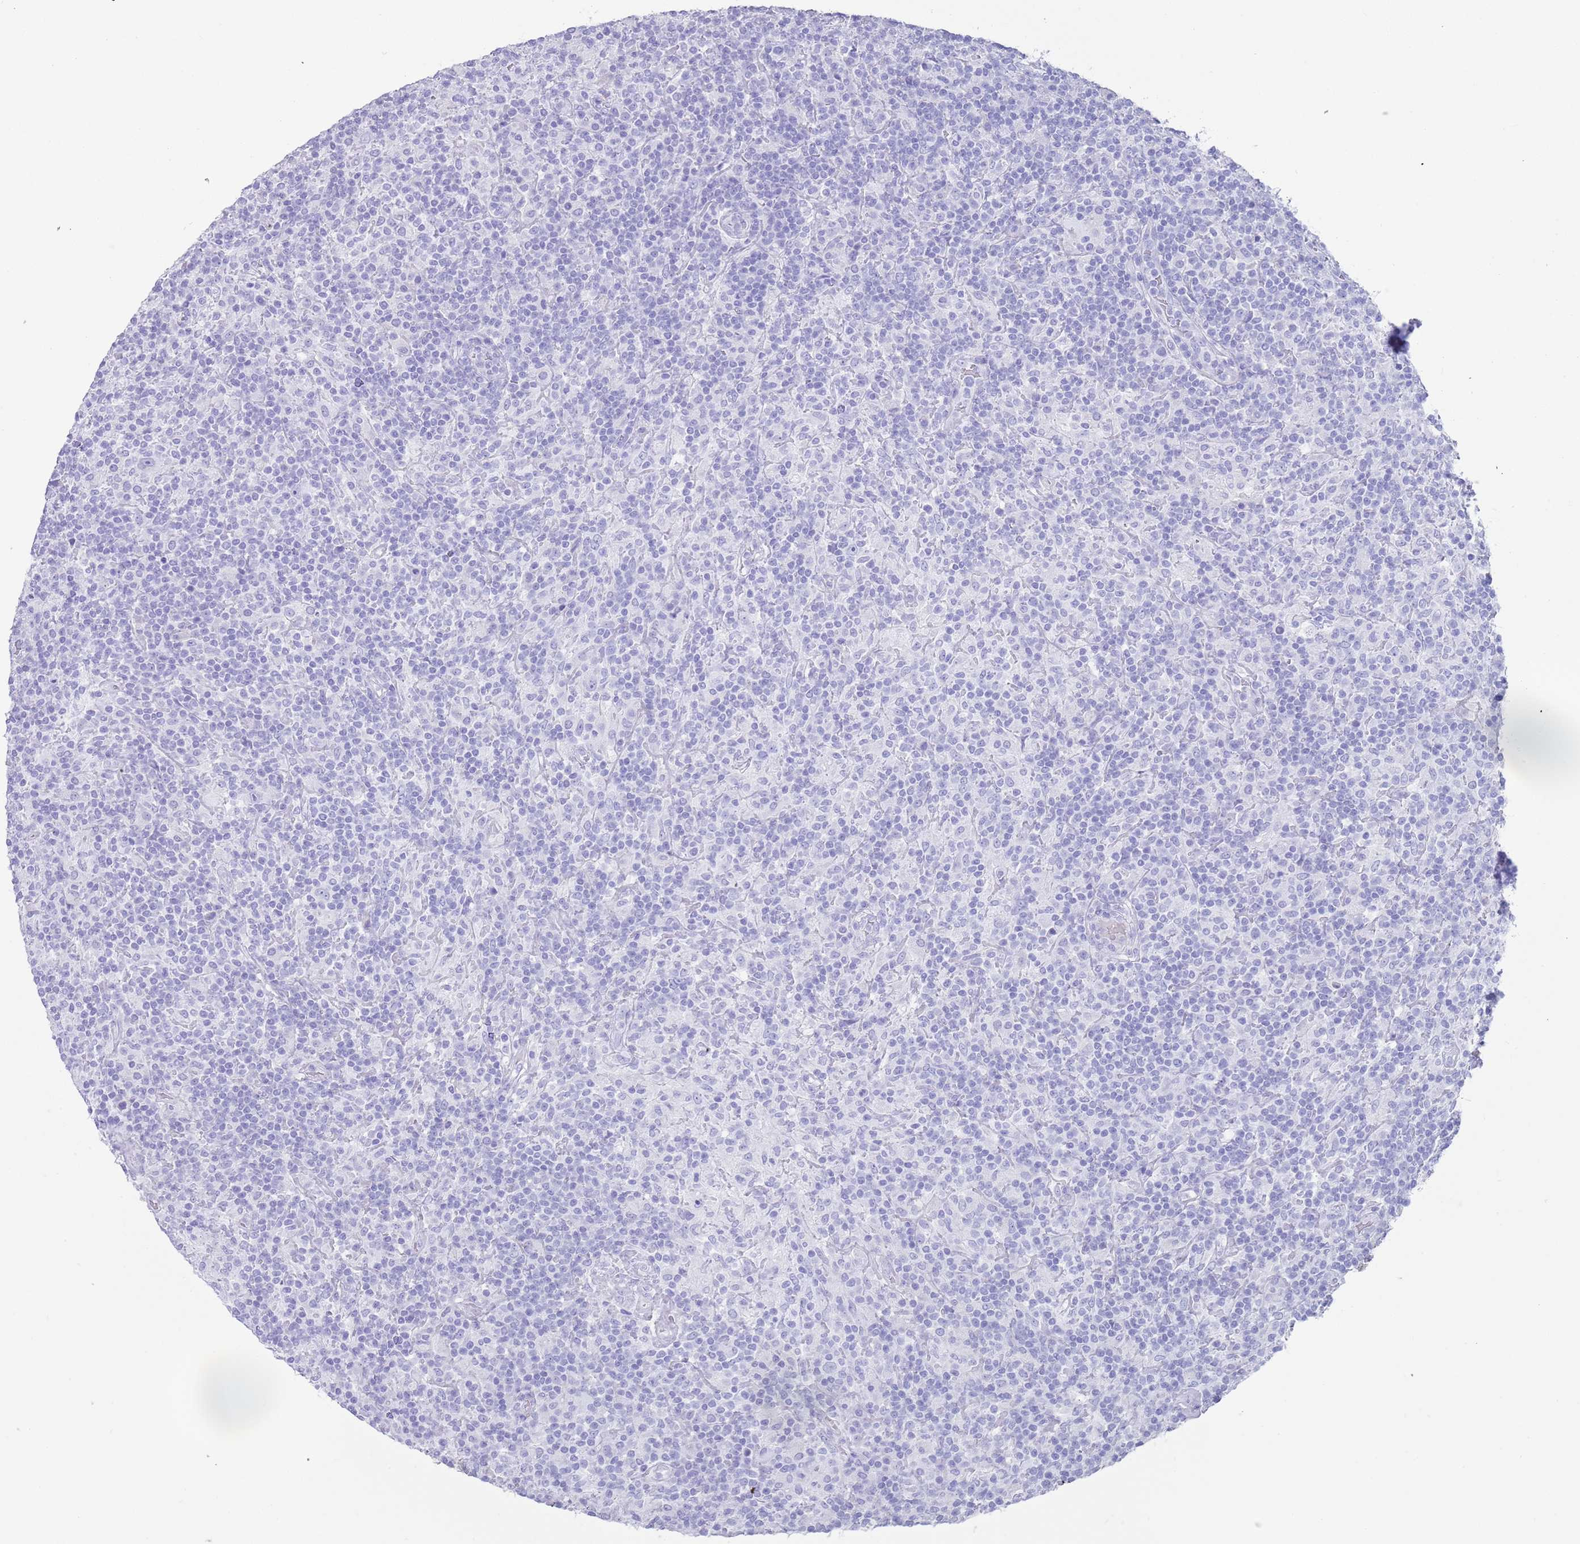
{"staining": {"intensity": "negative", "quantity": "none", "location": "none"}, "tissue": "lymphoma", "cell_type": "Tumor cells", "image_type": "cancer", "snomed": [{"axis": "morphology", "description": "Hodgkin's disease, NOS"}, {"axis": "topography", "description": "Lymph node"}], "caption": "Lymphoma was stained to show a protein in brown. There is no significant expression in tumor cells.", "gene": "MYADML2", "patient": {"sex": "male", "age": 70}}